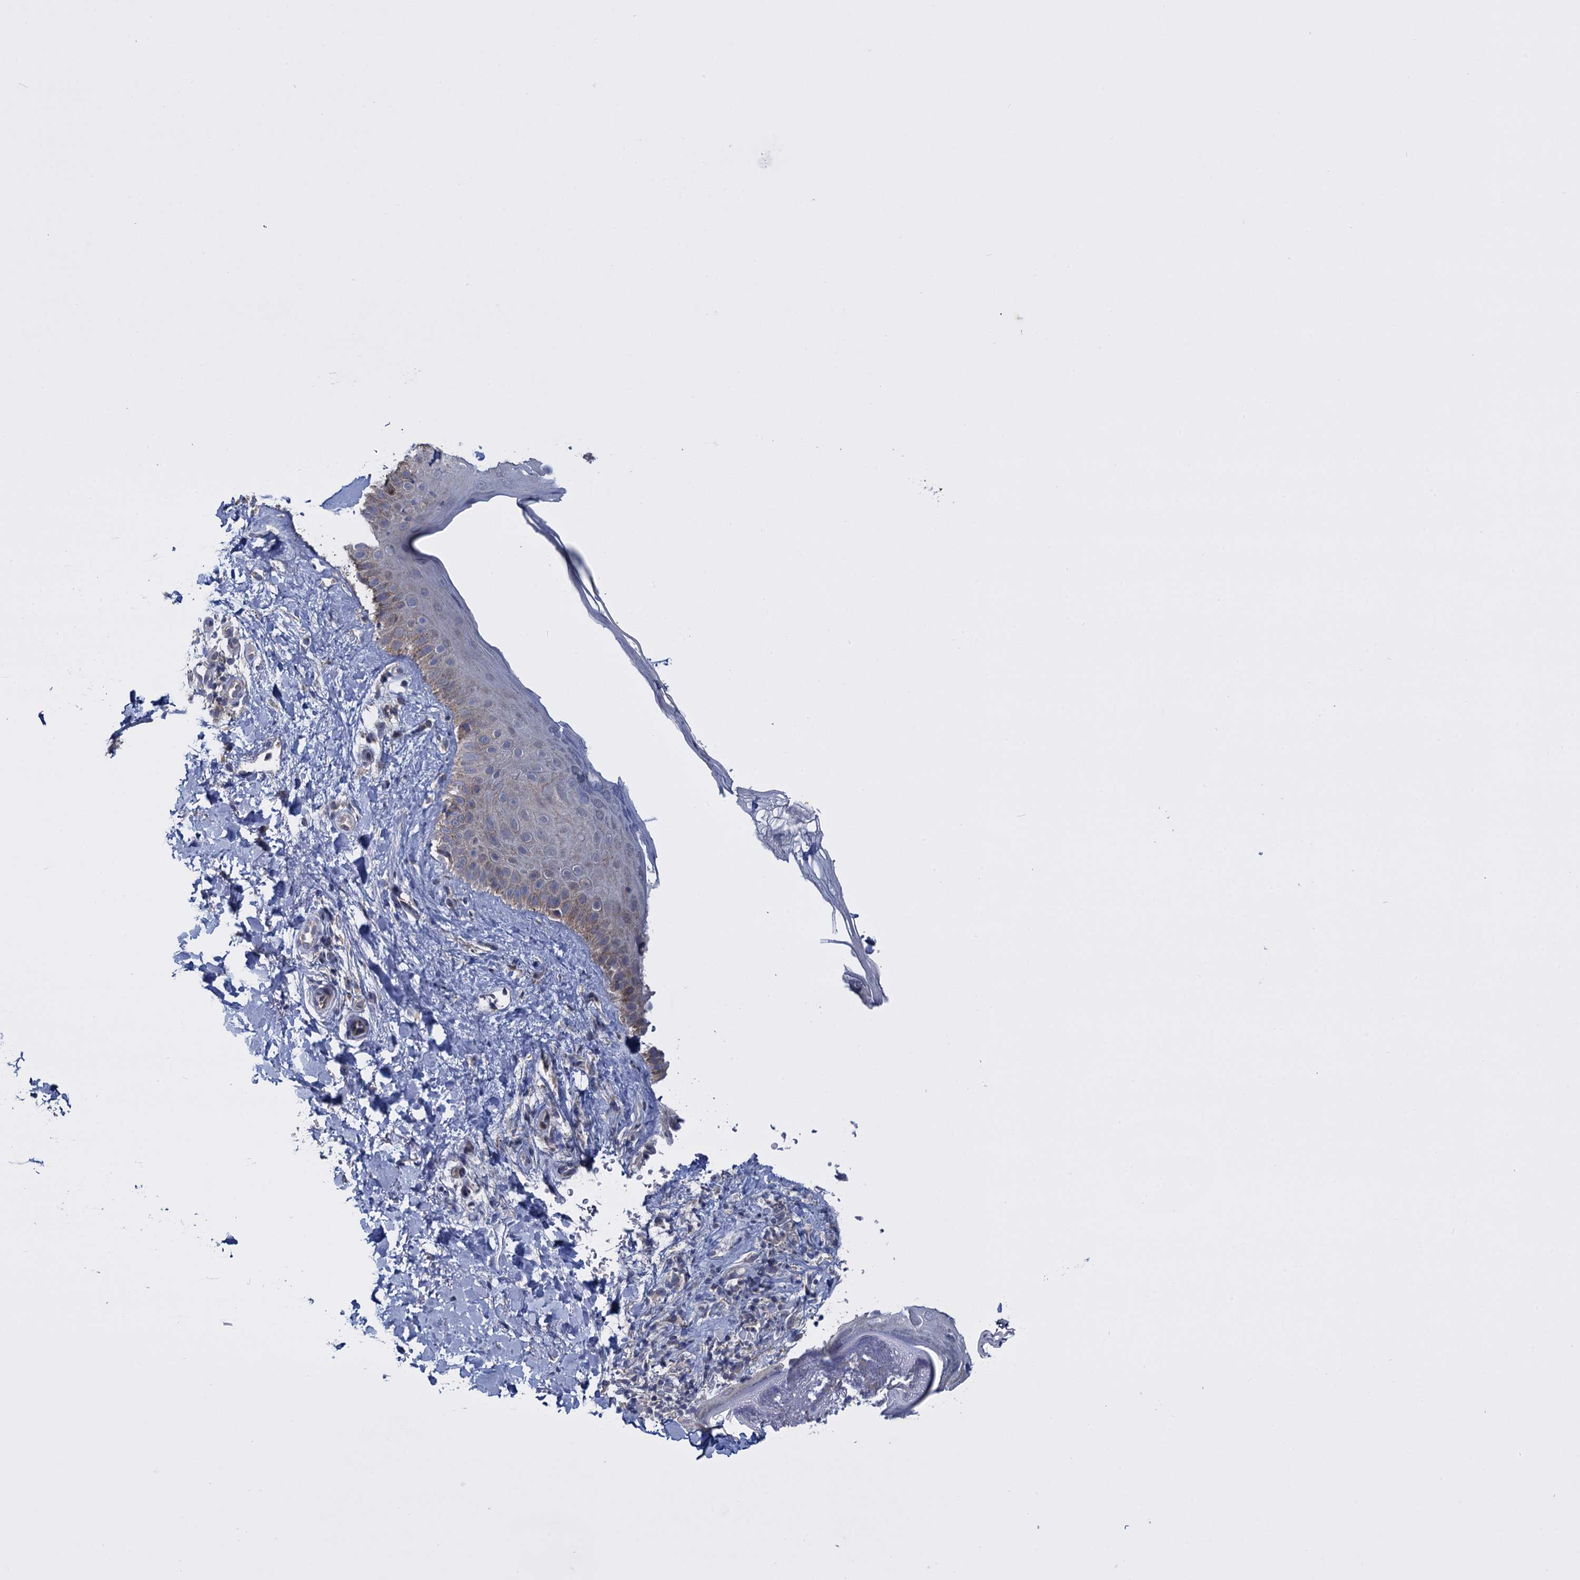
{"staining": {"intensity": "negative", "quantity": "none", "location": "none"}, "tissue": "skin", "cell_type": "Fibroblasts", "image_type": "normal", "snomed": [{"axis": "morphology", "description": "Normal tissue, NOS"}, {"axis": "topography", "description": "Skin"}], "caption": "Human skin stained for a protein using immunohistochemistry reveals no staining in fibroblasts.", "gene": "GSTM2", "patient": {"sex": "male", "age": 52}}